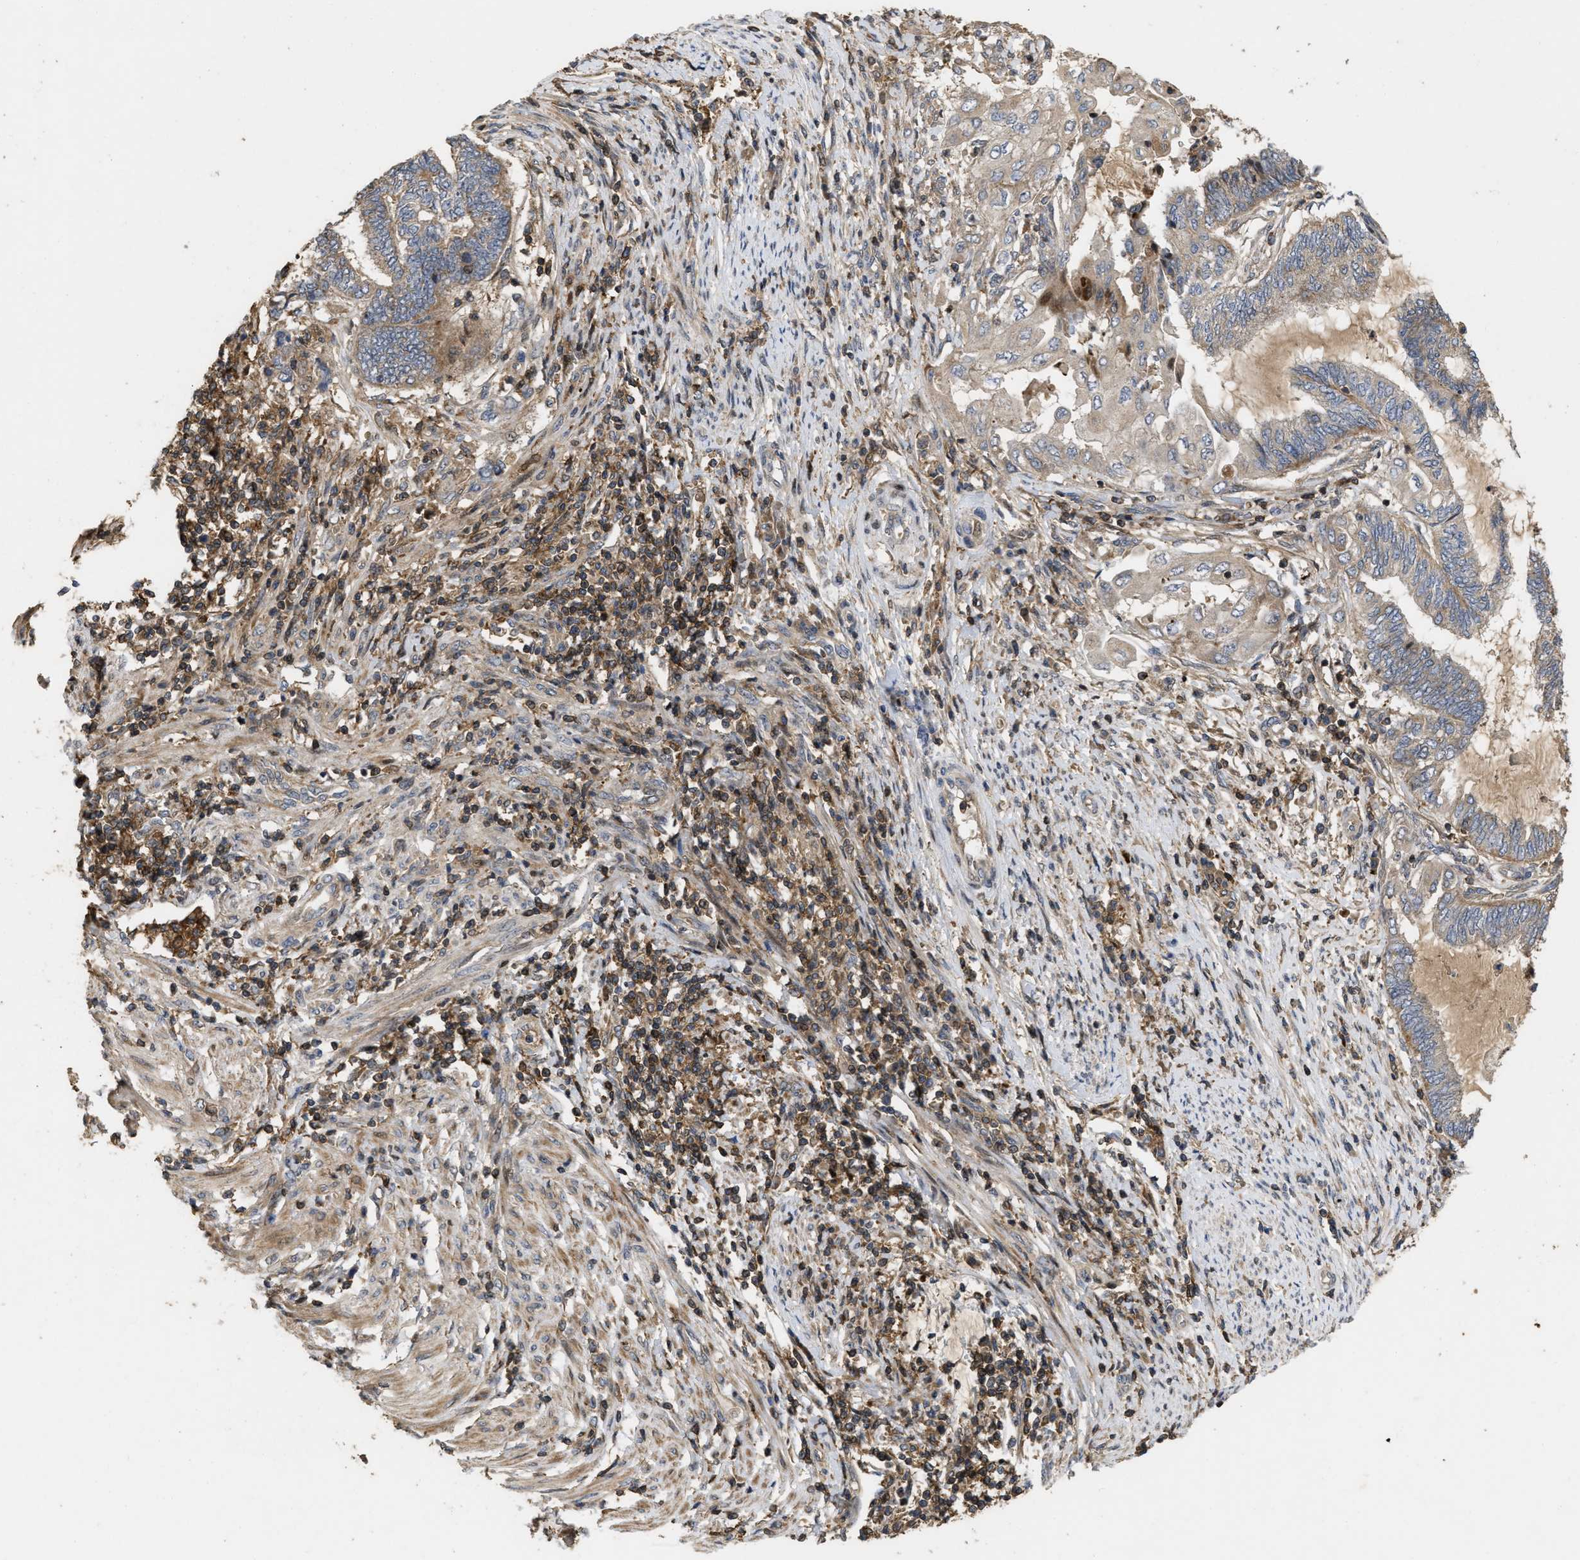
{"staining": {"intensity": "weak", "quantity": "<25%", "location": "cytoplasmic/membranous"}, "tissue": "endometrial cancer", "cell_type": "Tumor cells", "image_type": "cancer", "snomed": [{"axis": "morphology", "description": "Adenocarcinoma, NOS"}, {"axis": "topography", "description": "Uterus"}, {"axis": "topography", "description": "Endometrium"}], "caption": "Human adenocarcinoma (endometrial) stained for a protein using immunohistochemistry (IHC) demonstrates no positivity in tumor cells.", "gene": "CBR3", "patient": {"sex": "female", "age": 70}}